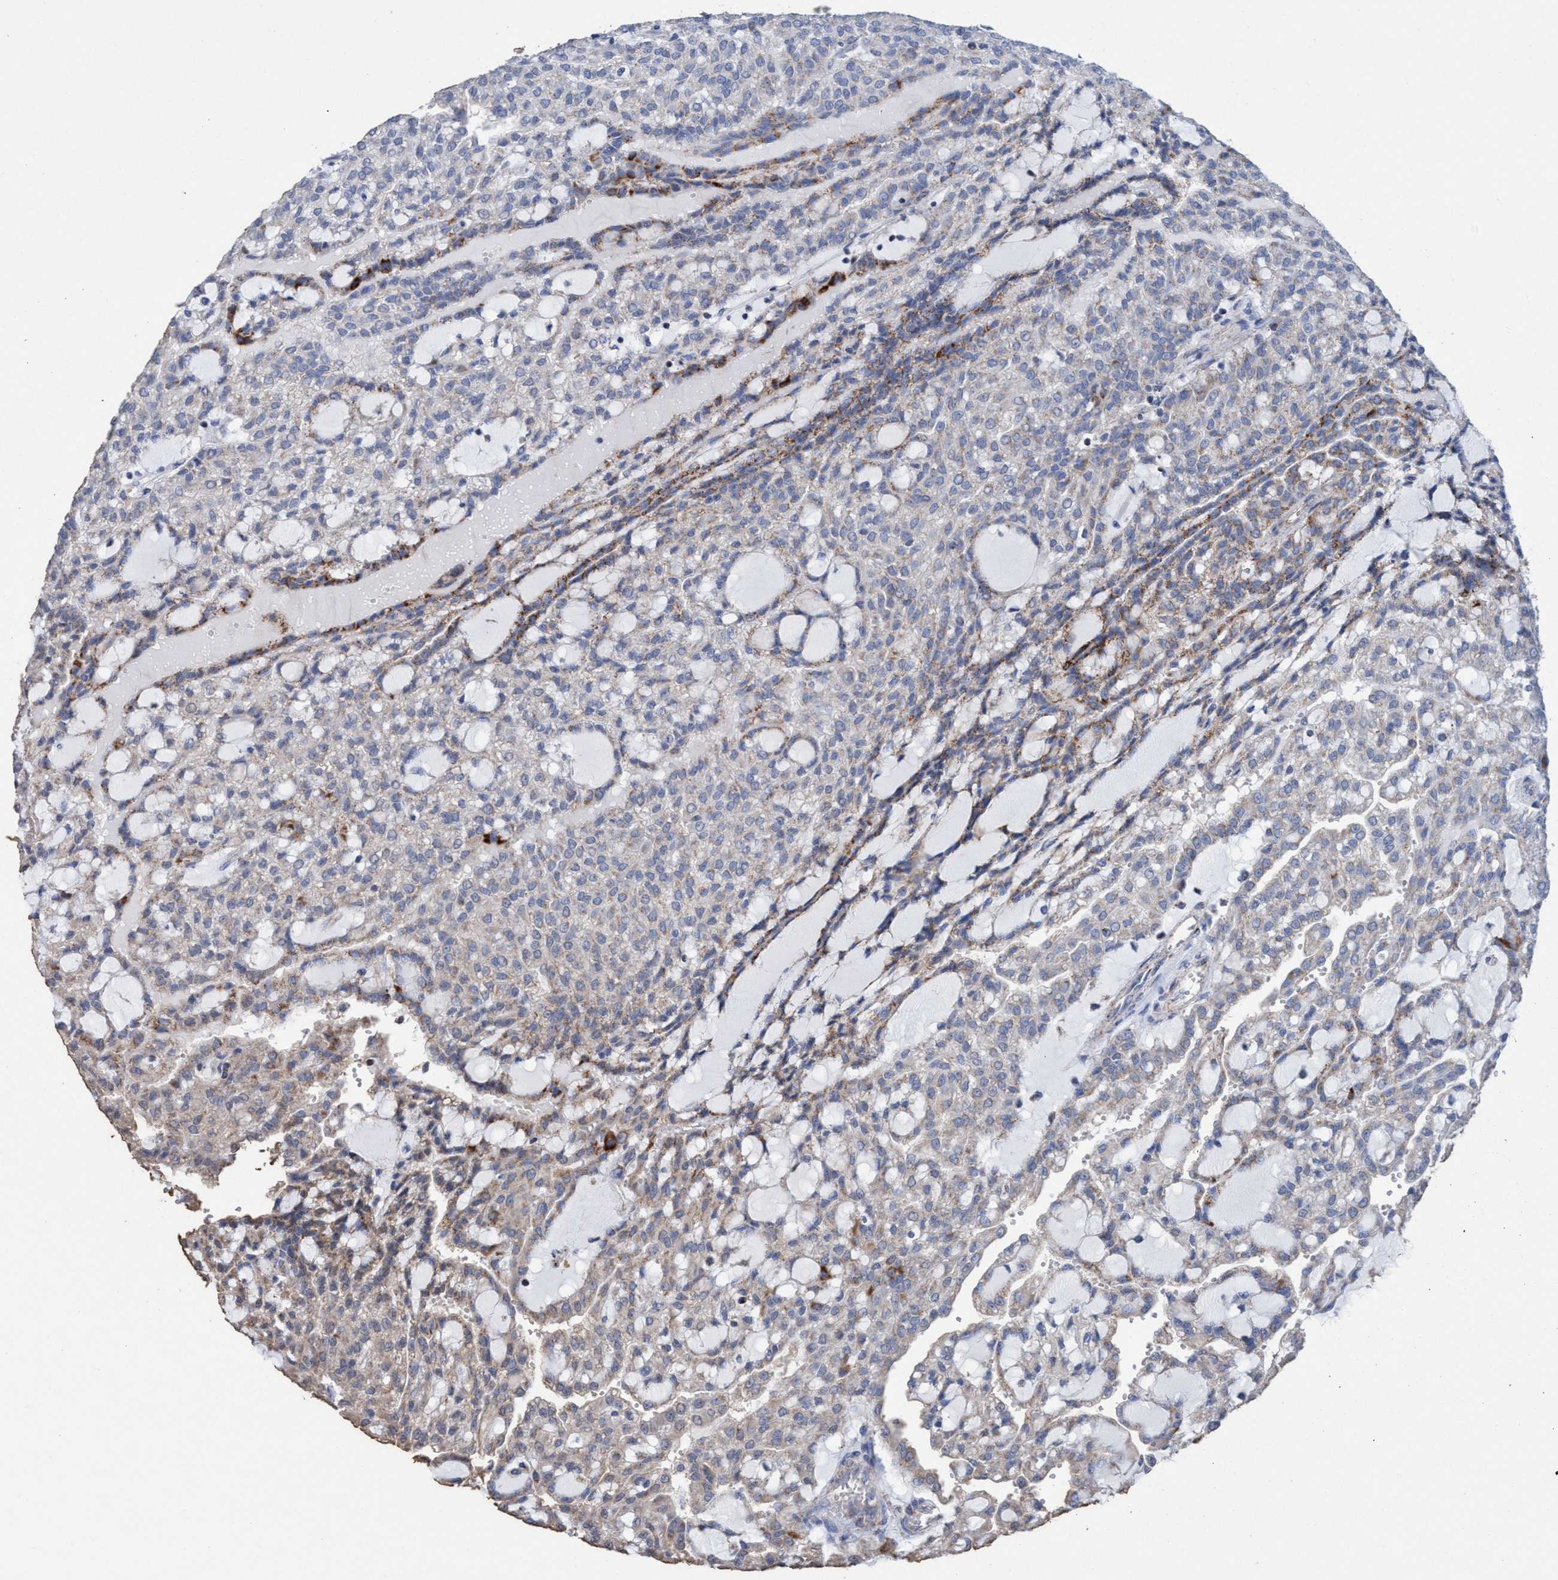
{"staining": {"intensity": "moderate", "quantity": "<25%", "location": "cytoplasmic/membranous"}, "tissue": "renal cancer", "cell_type": "Tumor cells", "image_type": "cancer", "snomed": [{"axis": "morphology", "description": "Adenocarcinoma, NOS"}, {"axis": "topography", "description": "Kidney"}], "caption": "IHC image of renal adenocarcinoma stained for a protein (brown), which demonstrates low levels of moderate cytoplasmic/membranous positivity in about <25% of tumor cells.", "gene": "RSAD1", "patient": {"sex": "male", "age": 63}}